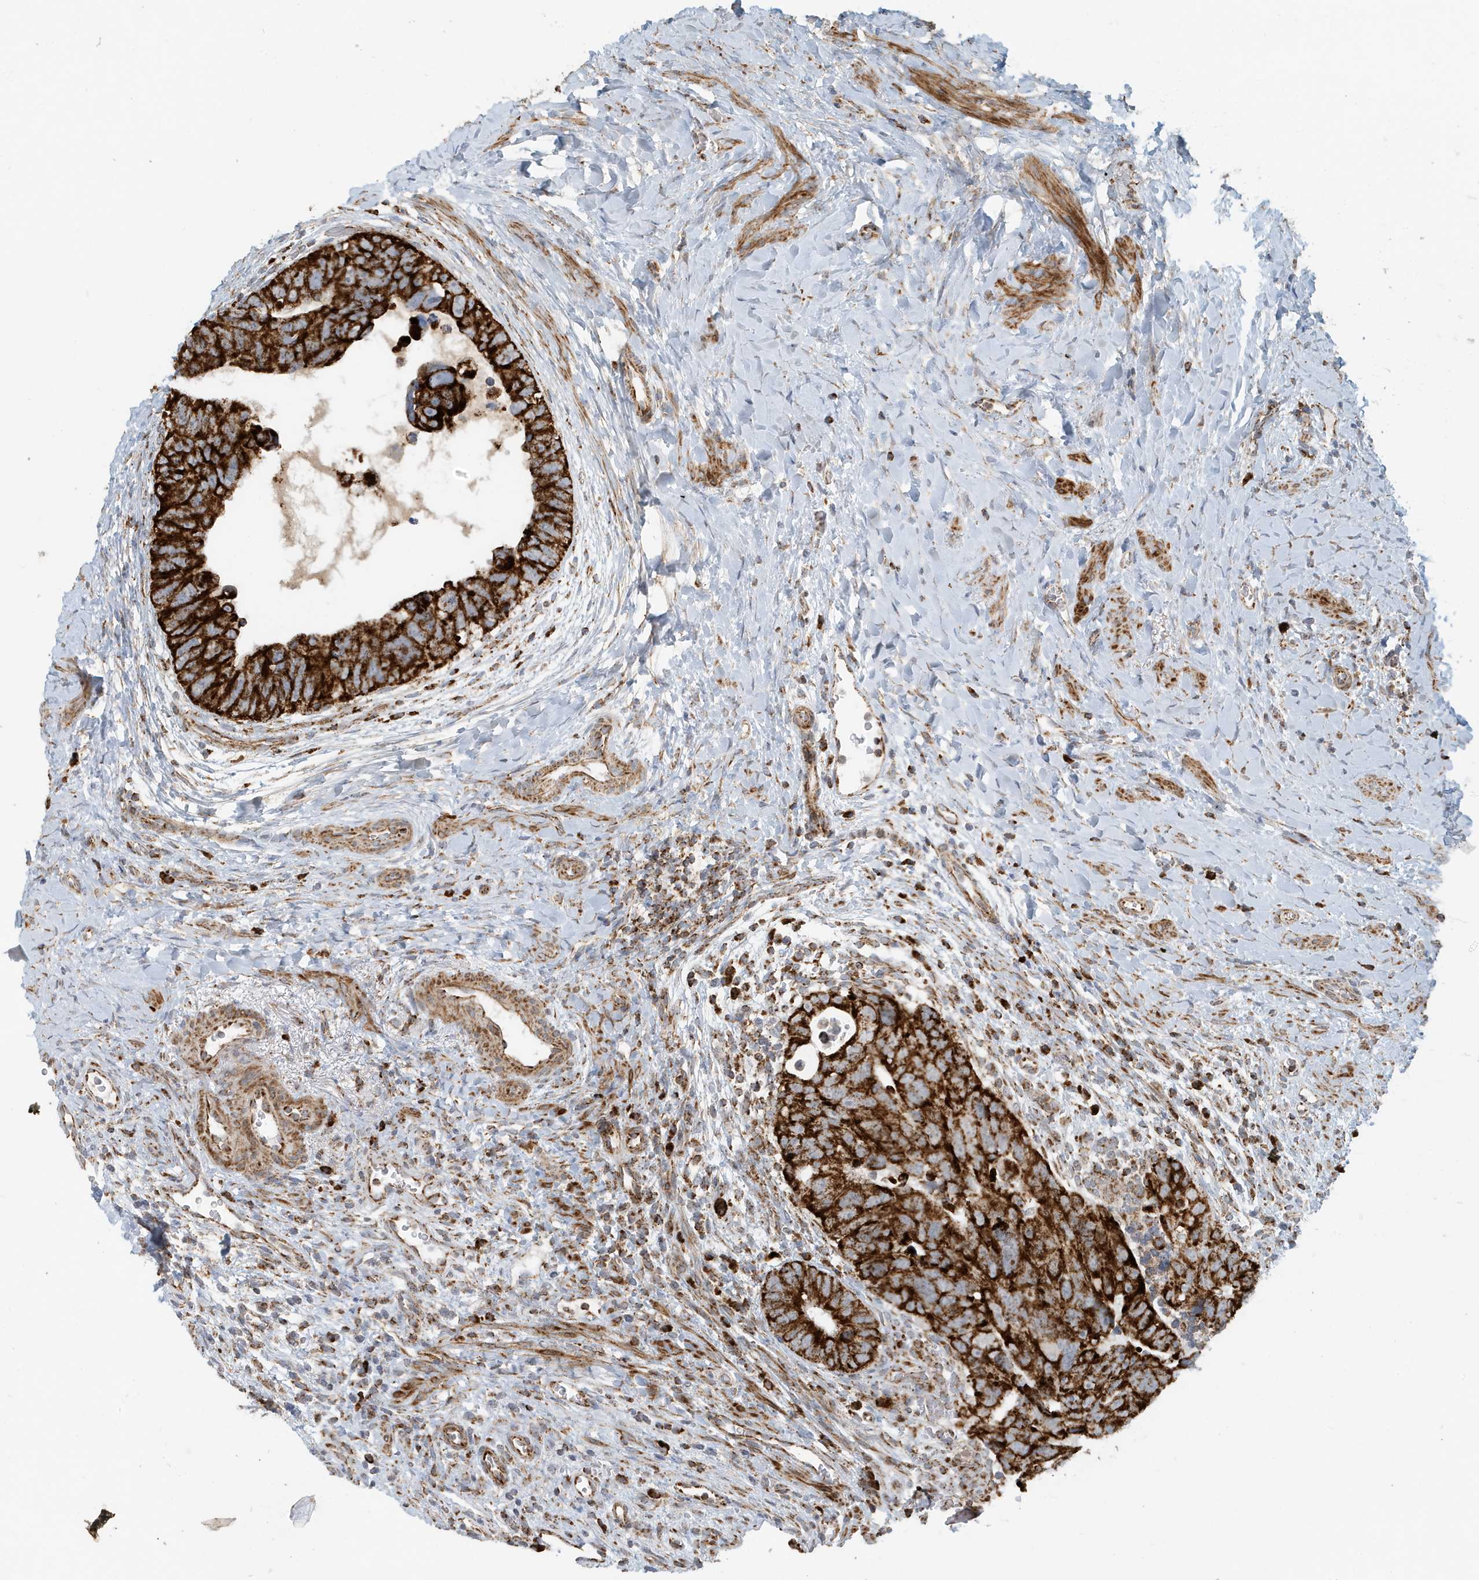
{"staining": {"intensity": "strong", "quantity": ">75%", "location": "cytoplasmic/membranous"}, "tissue": "colorectal cancer", "cell_type": "Tumor cells", "image_type": "cancer", "snomed": [{"axis": "morphology", "description": "Adenocarcinoma, NOS"}, {"axis": "topography", "description": "Rectum"}], "caption": "Colorectal cancer stained for a protein (brown) demonstrates strong cytoplasmic/membranous positive positivity in about >75% of tumor cells.", "gene": "MAN1A1", "patient": {"sex": "male", "age": 59}}